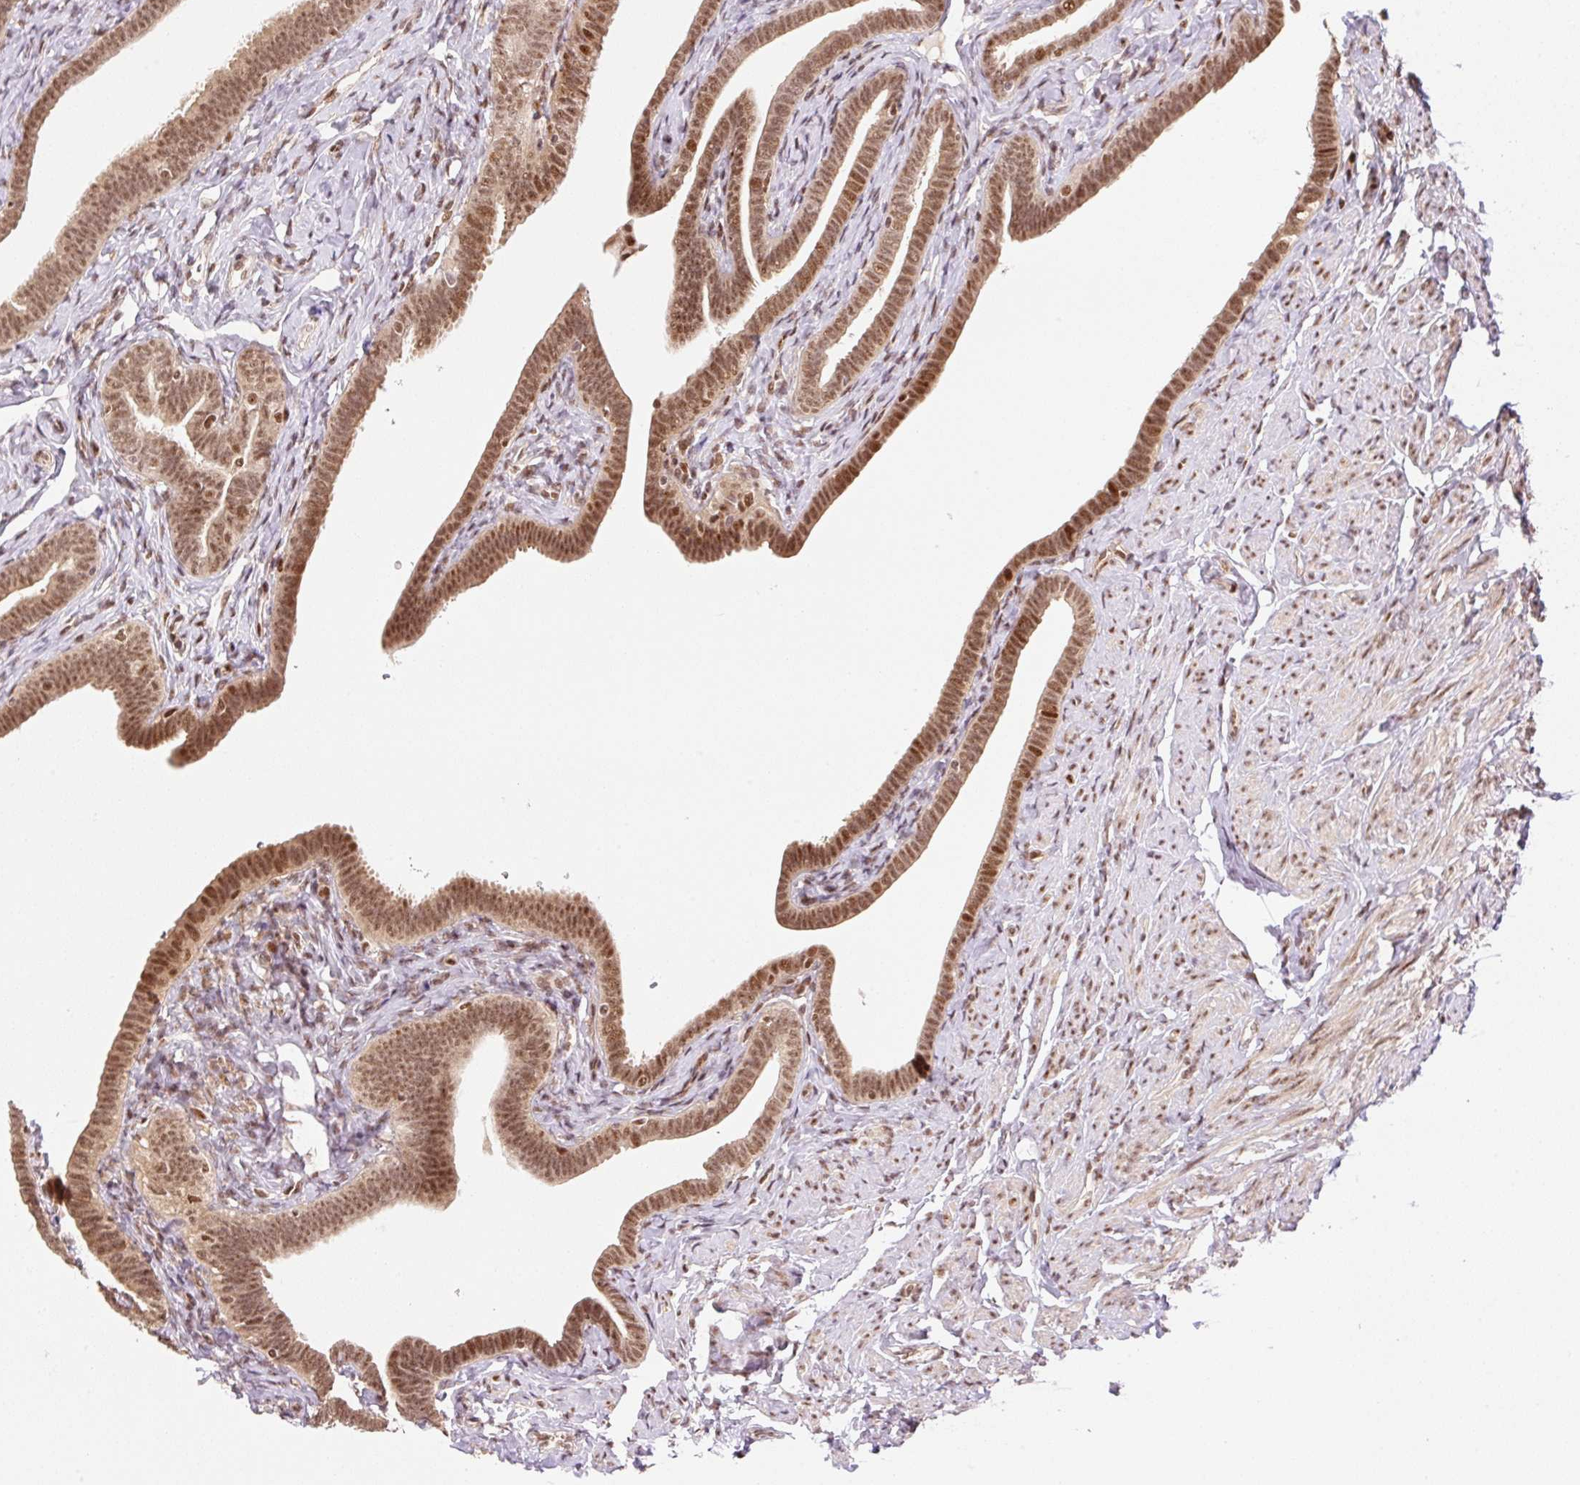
{"staining": {"intensity": "moderate", "quantity": ">75%", "location": "nuclear"}, "tissue": "fallopian tube", "cell_type": "Glandular cells", "image_type": "normal", "snomed": [{"axis": "morphology", "description": "Normal tissue, NOS"}, {"axis": "topography", "description": "Fallopian tube"}], "caption": "DAB (3,3'-diaminobenzidine) immunohistochemical staining of unremarkable fallopian tube shows moderate nuclear protein expression in approximately >75% of glandular cells. The staining is performed using DAB (3,3'-diaminobenzidine) brown chromogen to label protein expression. The nuclei are counter-stained blue using hematoxylin.", "gene": "INTS8", "patient": {"sex": "female", "age": 69}}